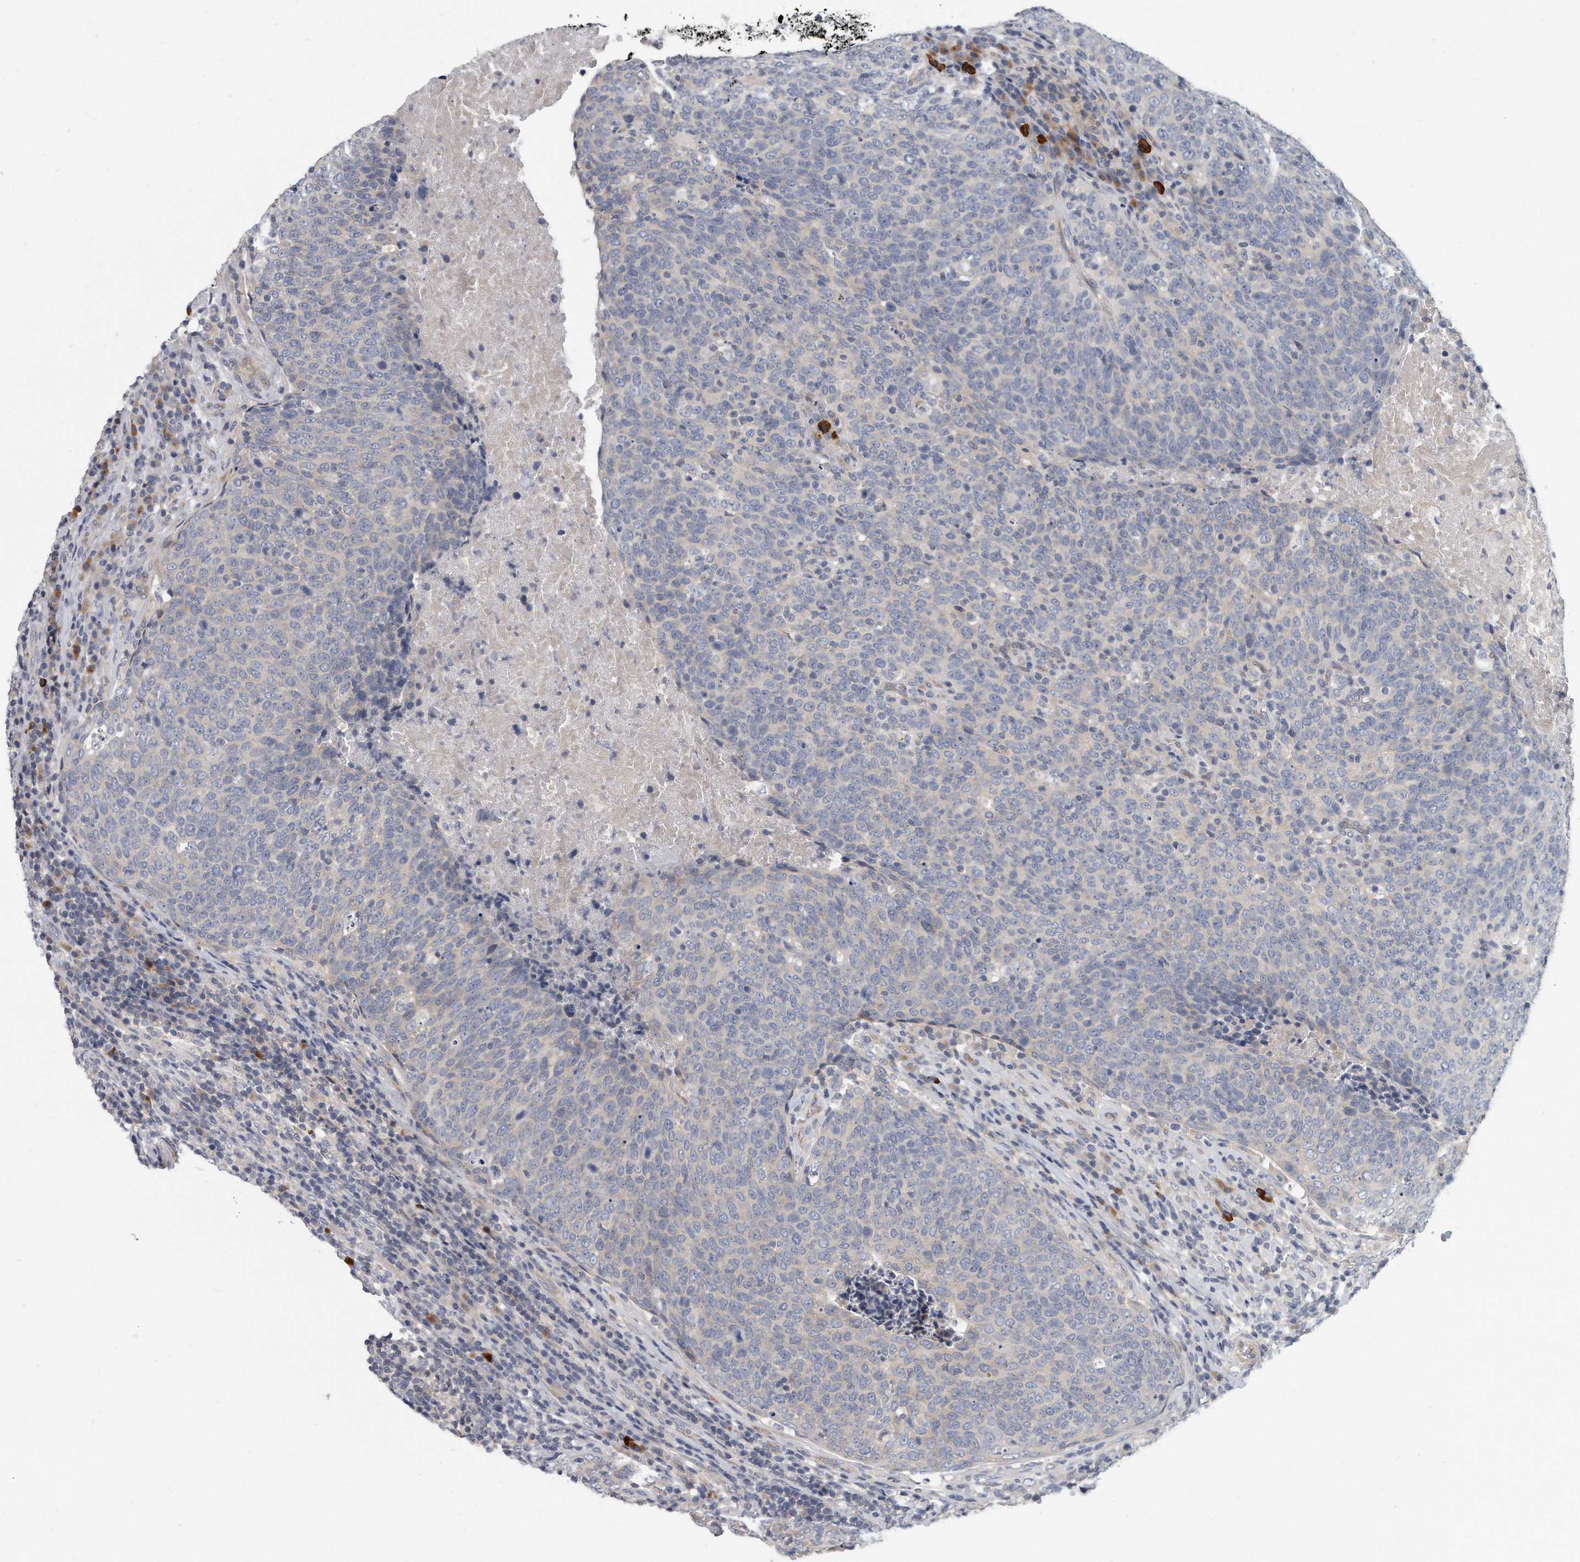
{"staining": {"intensity": "negative", "quantity": "none", "location": "none"}, "tissue": "head and neck cancer", "cell_type": "Tumor cells", "image_type": "cancer", "snomed": [{"axis": "morphology", "description": "Squamous cell carcinoma, NOS"}, {"axis": "morphology", "description": "Squamous cell carcinoma, metastatic, NOS"}, {"axis": "topography", "description": "Lymph node"}, {"axis": "topography", "description": "Head-Neck"}], "caption": "This micrograph is of head and neck squamous cell carcinoma stained with immunohistochemistry to label a protein in brown with the nuclei are counter-stained blue. There is no staining in tumor cells. Nuclei are stained in blue.", "gene": "PLEKHA6", "patient": {"sex": "male", "age": 62}}